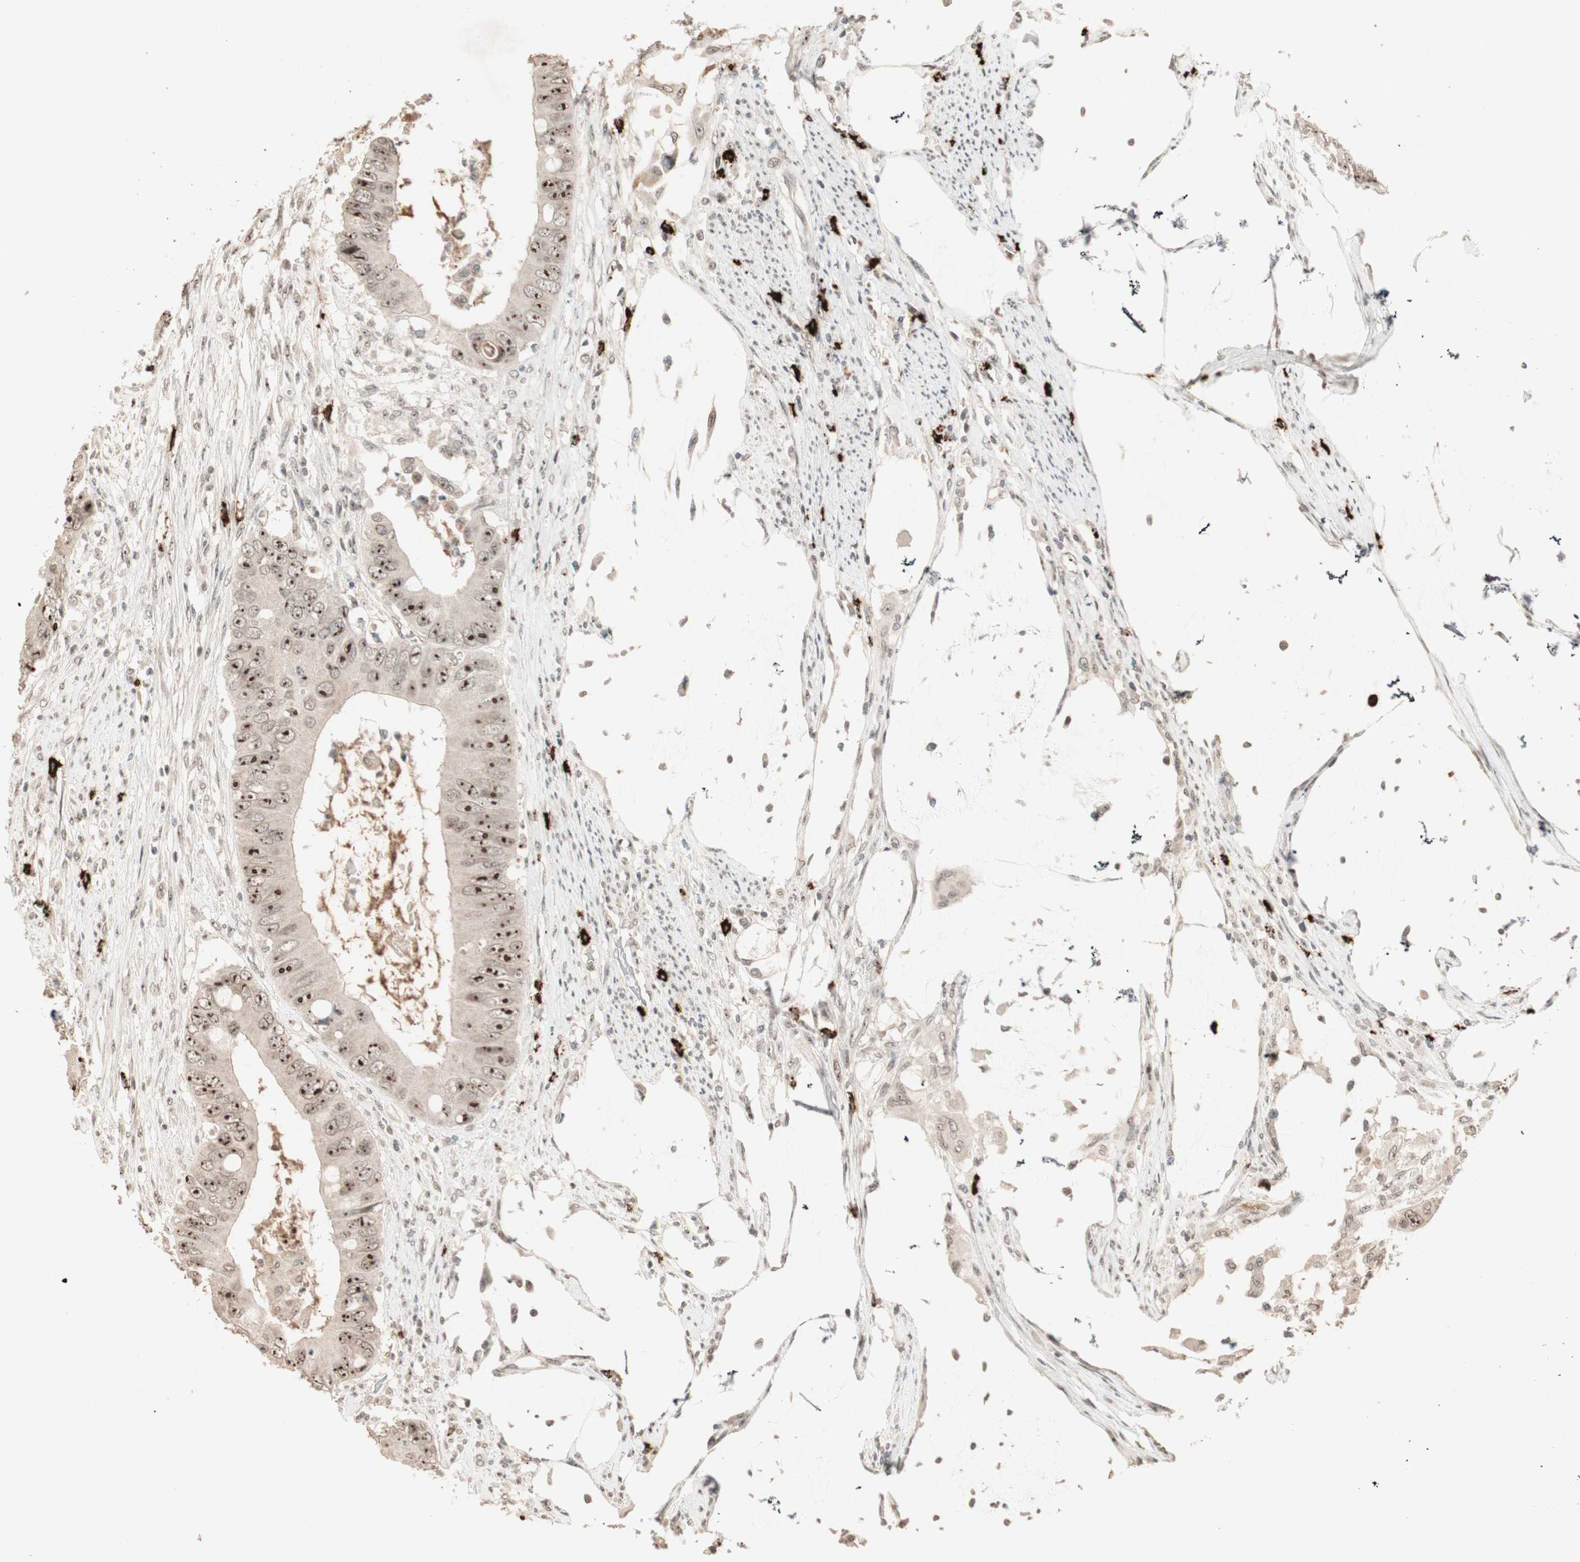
{"staining": {"intensity": "strong", "quantity": ">75%", "location": "nuclear"}, "tissue": "colorectal cancer", "cell_type": "Tumor cells", "image_type": "cancer", "snomed": [{"axis": "morphology", "description": "Adenocarcinoma, NOS"}, {"axis": "topography", "description": "Rectum"}], "caption": "The image exhibits immunohistochemical staining of colorectal adenocarcinoma. There is strong nuclear staining is identified in about >75% of tumor cells.", "gene": "ETV4", "patient": {"sex": "female", "age": 77}}